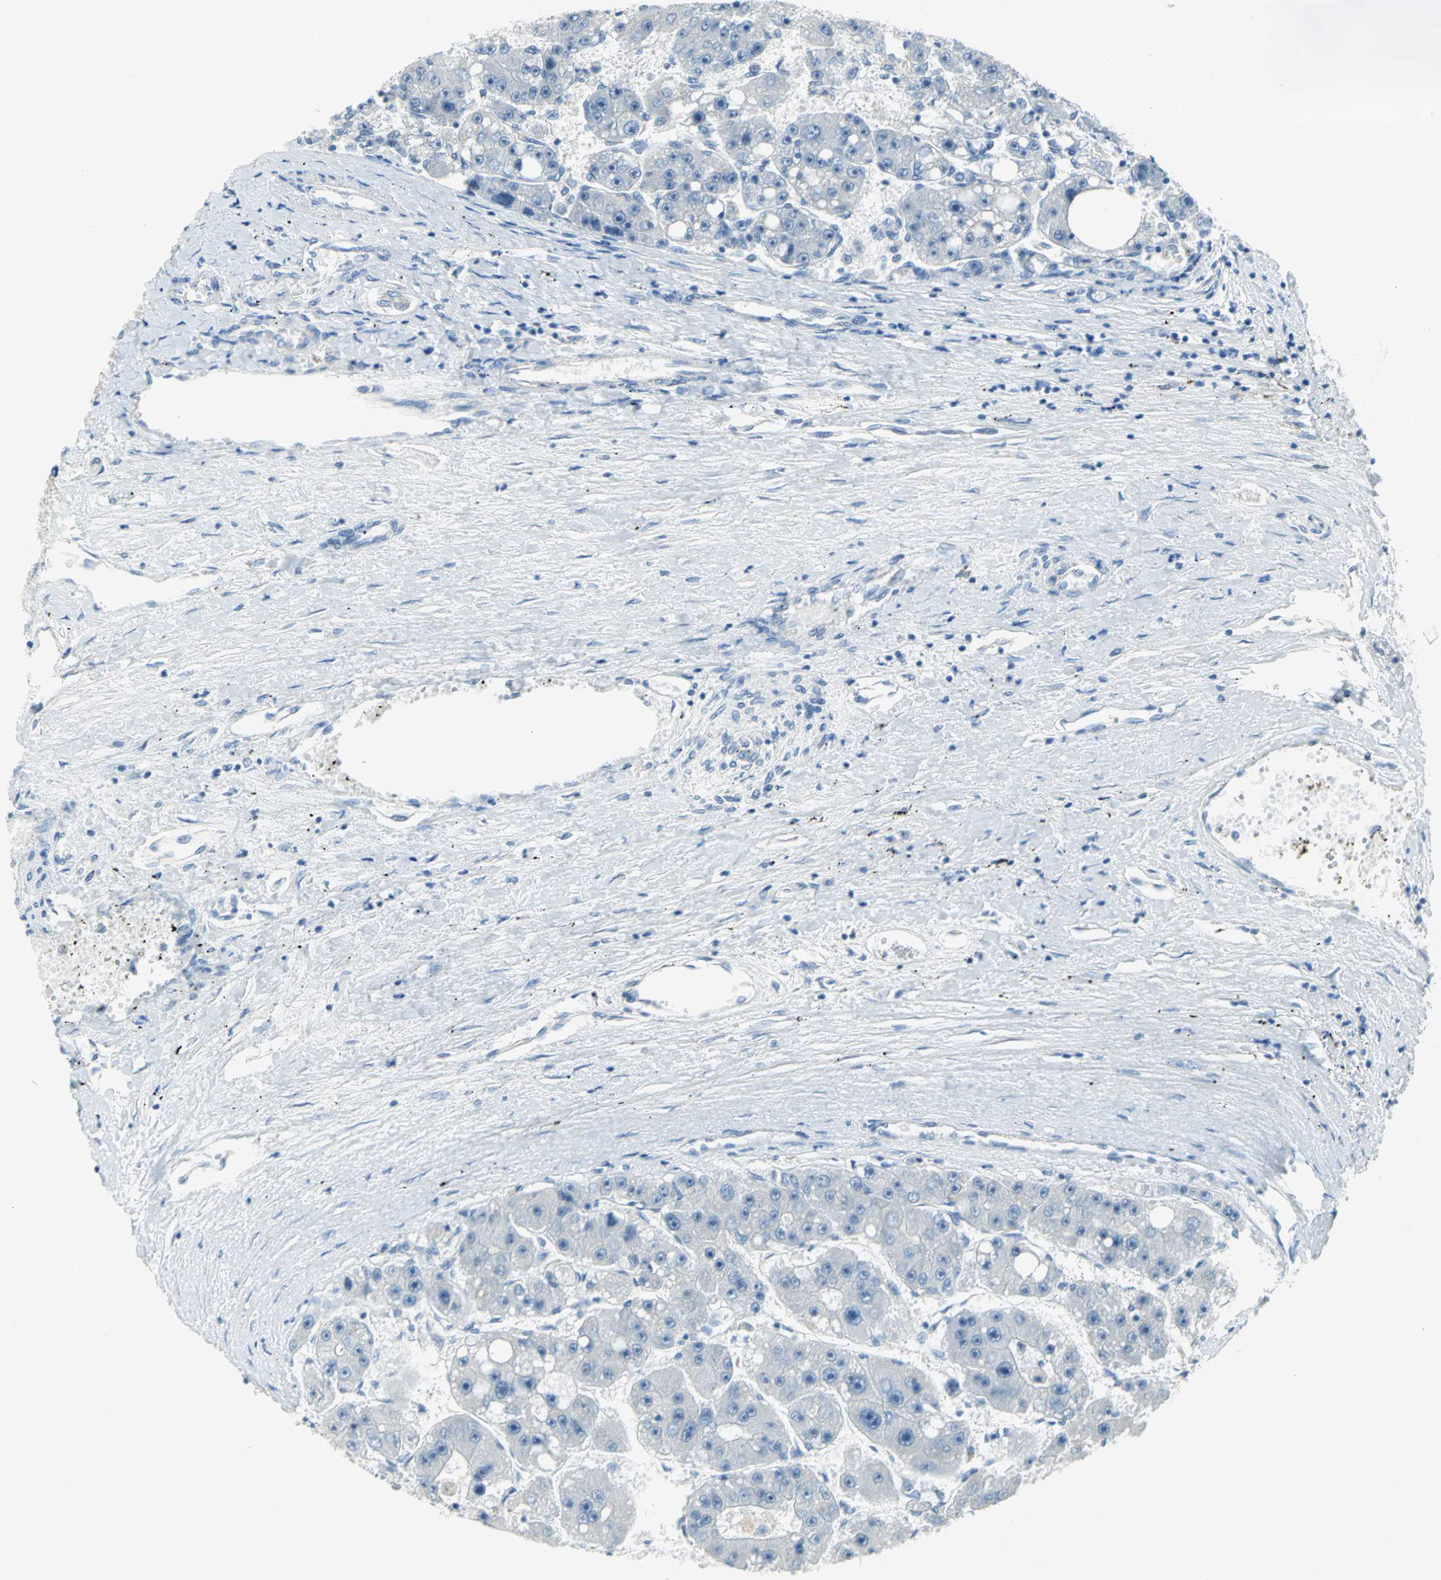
{"staining": {"intensity": "negative", "quantity": "none", "location": "none"}, "tissue": "liver cancer", "cell_type": "Tumor cells", "image_type": "cancer", "snomed": [{"axis": "morphology", "description": "Carcinoma, Hepatocellular, NOS"}, {"axis": "topography", "description": "Liver"}], "caption": "This is an IHC histopathology image of human liver cancer. There is no positivity in tumor cells.", "gene": "MUC4", "patient": {"sex": "female", "age": 61}}